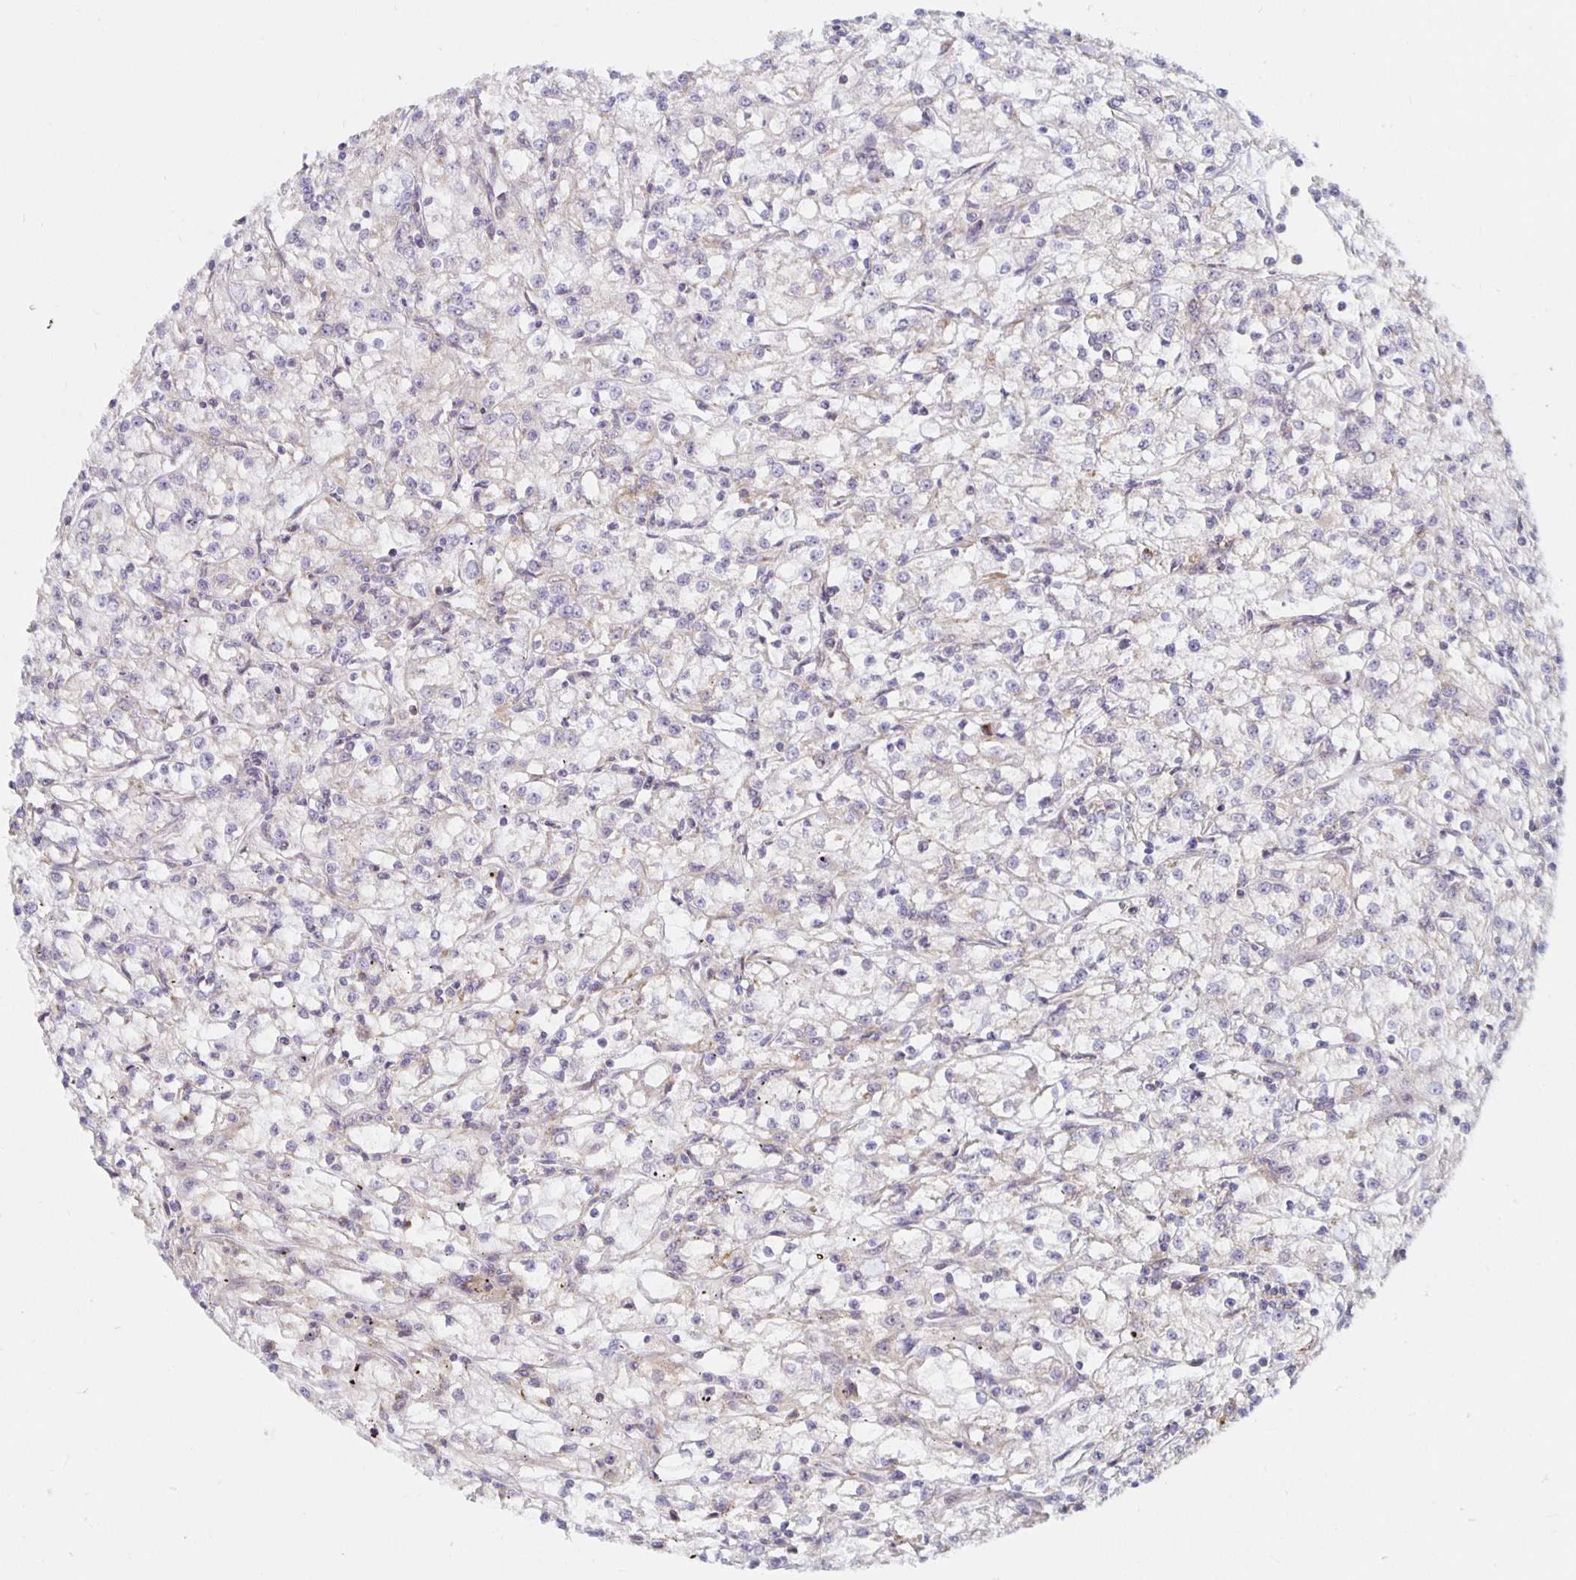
{"staining": {"intensity": "negative", "quantity": "none", "location": "none"}, "tissue": "renal cancer", "cell_type": "Tumor cells", "image_type": "cancer", "snomed": [{"axis": "morphology", "description": "Adenocarcinoma, NOS"}, {"axis": "topography", "description": "Kidney"}], "caption": "Tumor cells show no significant positivity in renal cancer (adenocarcinoma). Brightfield microscopy of IHC stained with DAB (3,3'-diaminobenzidine) (brown) and hematoxylin (blue), captured at high magnification.", "gene": "MRPL28", "patient": {"sex": "female", "age": 59}}